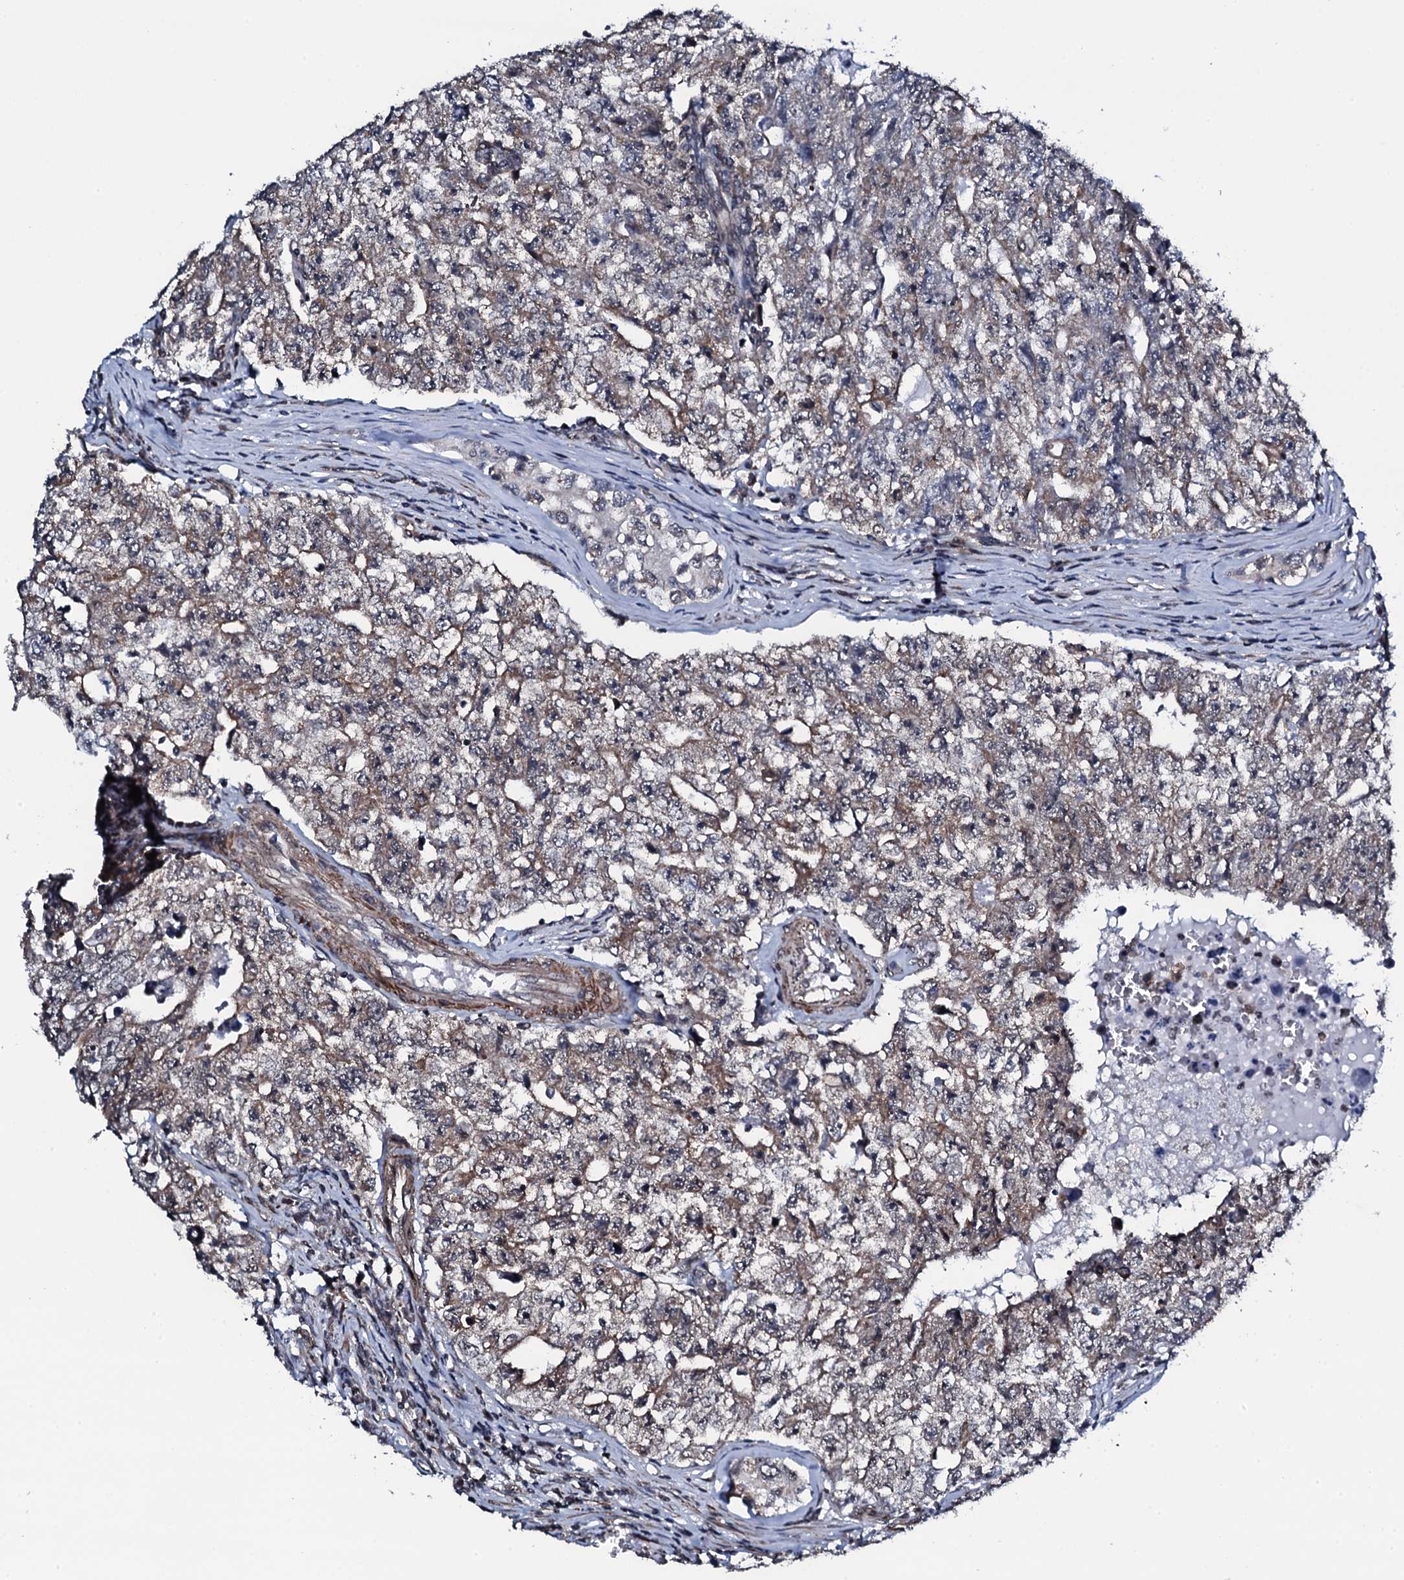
{"staining": {"intensity": "weak", "quantity": ">75%", "location": "cytoplasmic/membranous"}, "tissue": "testis cancer", "cell_type": "Tumor cells", "image_type": "cancer", "snomed": [{"axis": "morphology", "description": "Carcinoma, Embryonal, NOS"}, {"axis": "topography", "description": "Testis"}], "caption": "Weak cytoplasmic/membranous staining for a protein is present in about >75% of tumor cells of testis cancer using immunohistochemistry (IHC).", "gene": "CWC15", "patient": {"sex": "male", "age": 17}}